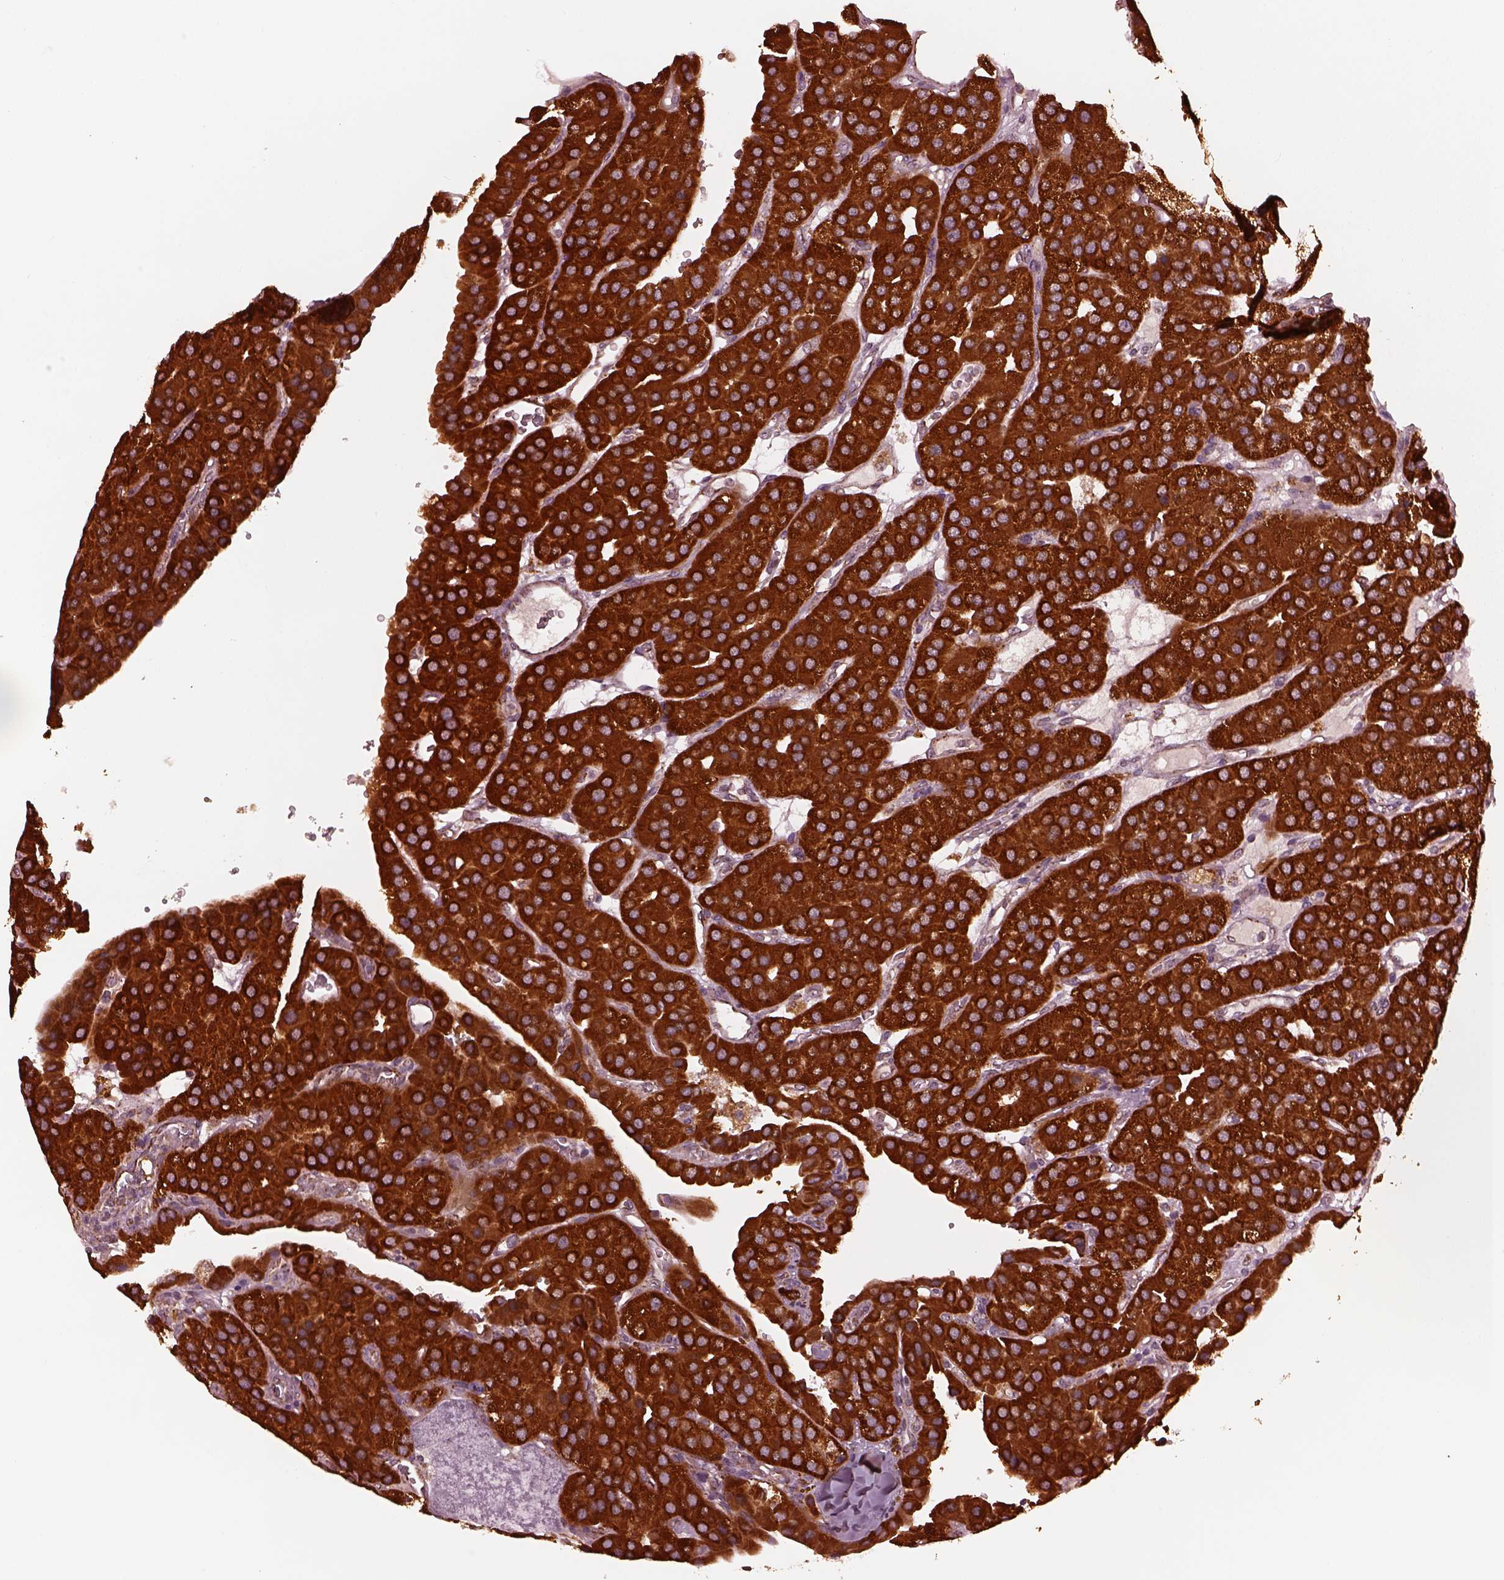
{"staining": {"intensity": "strong", "quantity": ">75%", "location": "cytoplasmic/membranous"}, "tissue": "parathyroid gland", "cell_type": "Glandular cells", "image_type": "normal", "snomed": [{"axis": "morphology", "description": "Normal tissue, NOS"}, {"axis": "morphology", "description": "Adenoma, NOS"}, {"axis": "topography", "description": "Parathyroid gland"}], "caption": "Benign parathyroid gland shows strong cytoplasmic/membranous expression in approximately >75% of glandular cells, visualized by immunohistochemistry. Nuclei are stained in blue.", "gene": "NDUFB10", "patient": {"sex": "female", "age": 86}}